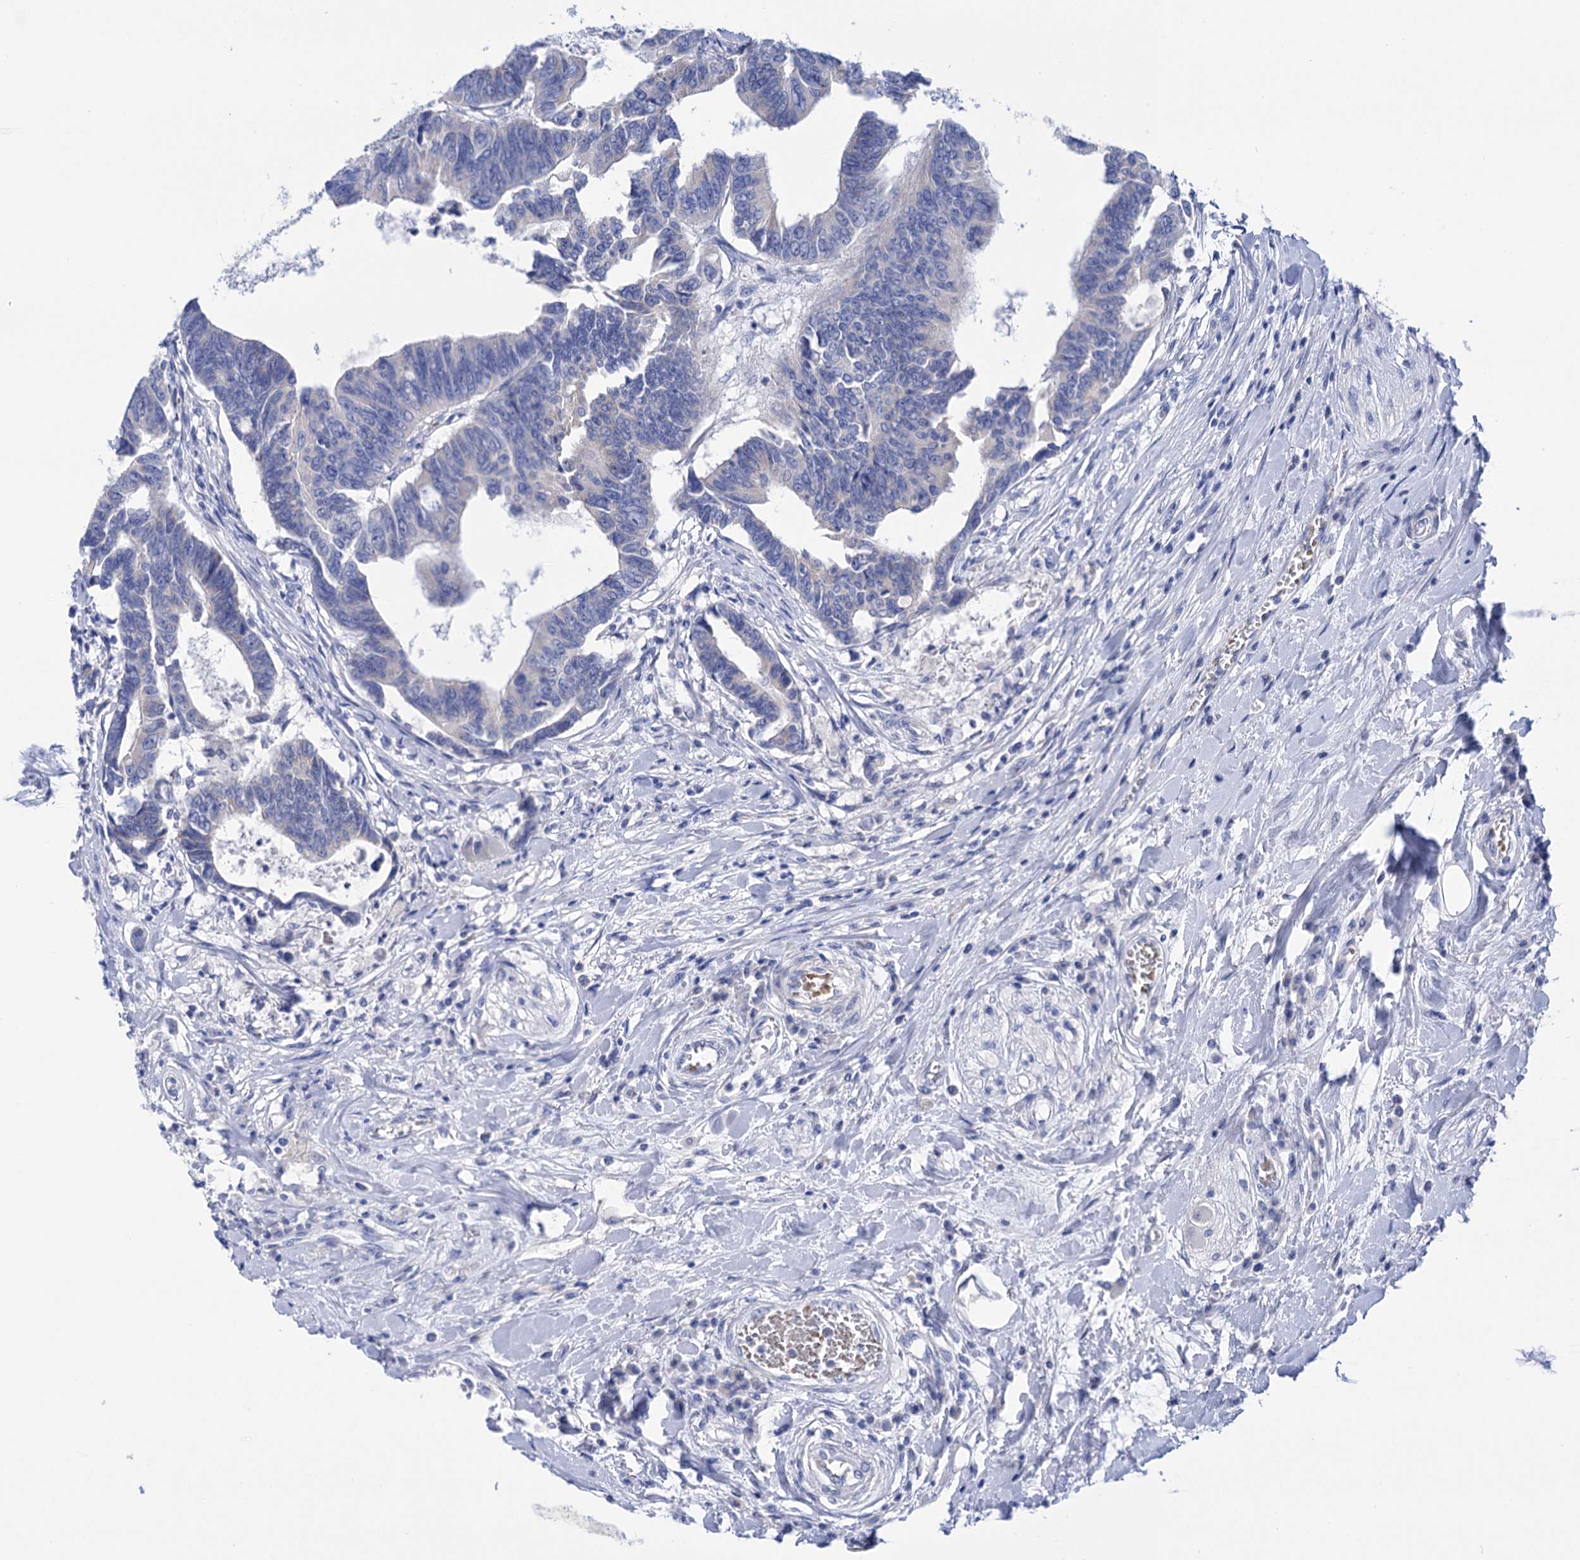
{"staining": {"intensity": "negative", "quantity": "none", "location": "none"}, "tissue": "colorectal cancer", "cell_type": "Tumor cells", "image_type": "cancer", "snomed": [{"axis": "morphology", "description": "Adenocarcinoma, NOS"}, {"axis": "topography", "description": "Rectum"}], "caption": "DAB immunohistochemical staining of human colorectal adenocarcinoma demonstrates no significant positivity in tumor cells. Brightfield microscopy of immunohistochemistry stained with DAB (brown) and hematoxylin (blue), captured at high magnification.", "gene": "YARS2", "patient": {"sex": "female", "age": 65}}